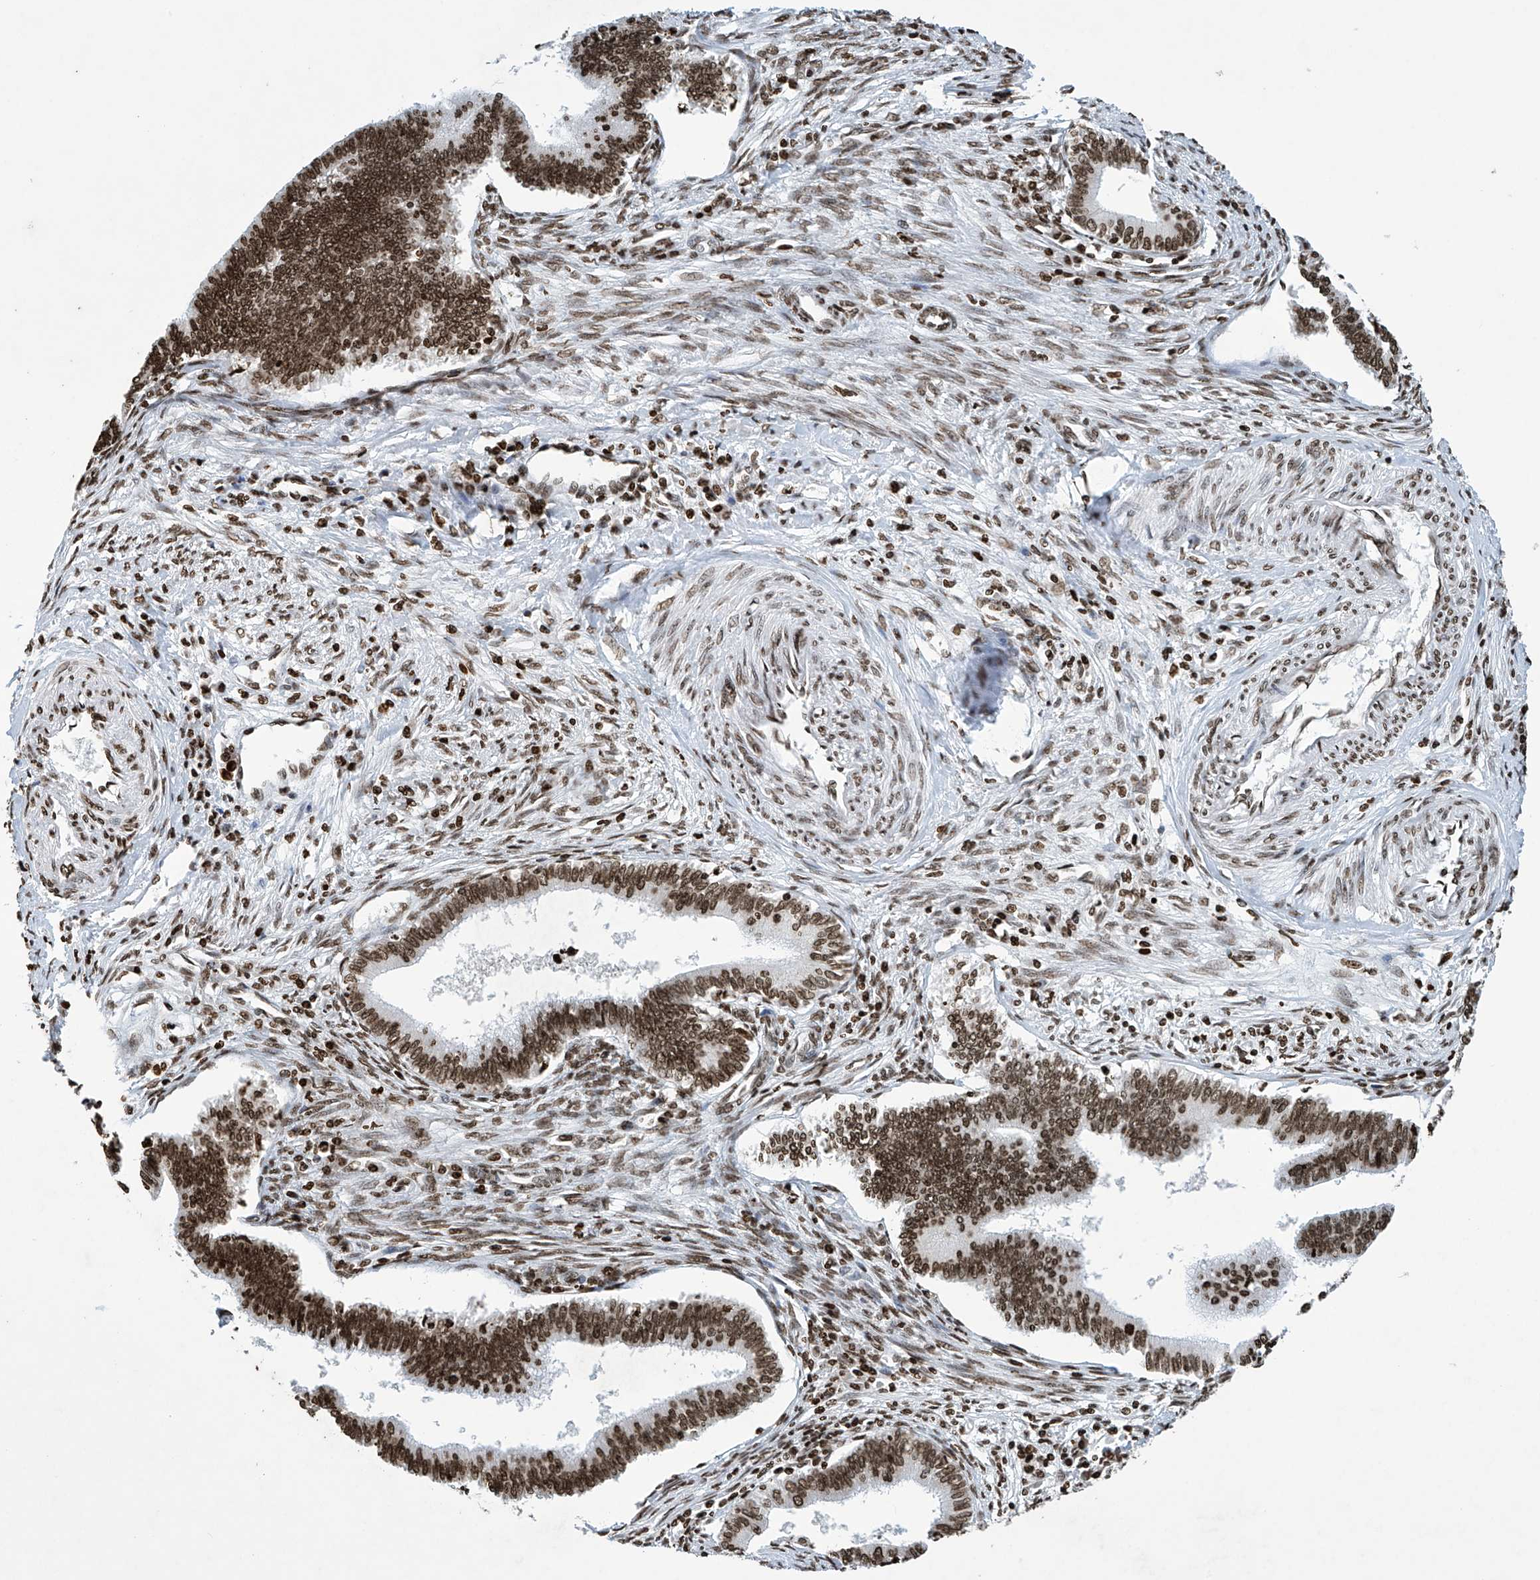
{"staining": {"intensity": "strong", "quantity": ">75%", "location": "nuclear"}, "tissue": "cervical cancer", "cell_type": "Tumor cells", "image_type": "cancer", "snomed": [{"axis": "morphology", "description": "Adenocarcinoma, NOS"}, {"axis": "topography", "description": "Cervix"}], "caption": "IHC image of neoplastic tissue: human adenocarcinoma (cervical) stained using IHC exhibits high levels of strong protein expression localized specifically in the nuclear of tumor cells, appearing as a nuclear brown color.", "gene": "H4C16", "patient": {"sex": "female", "age": 36}}